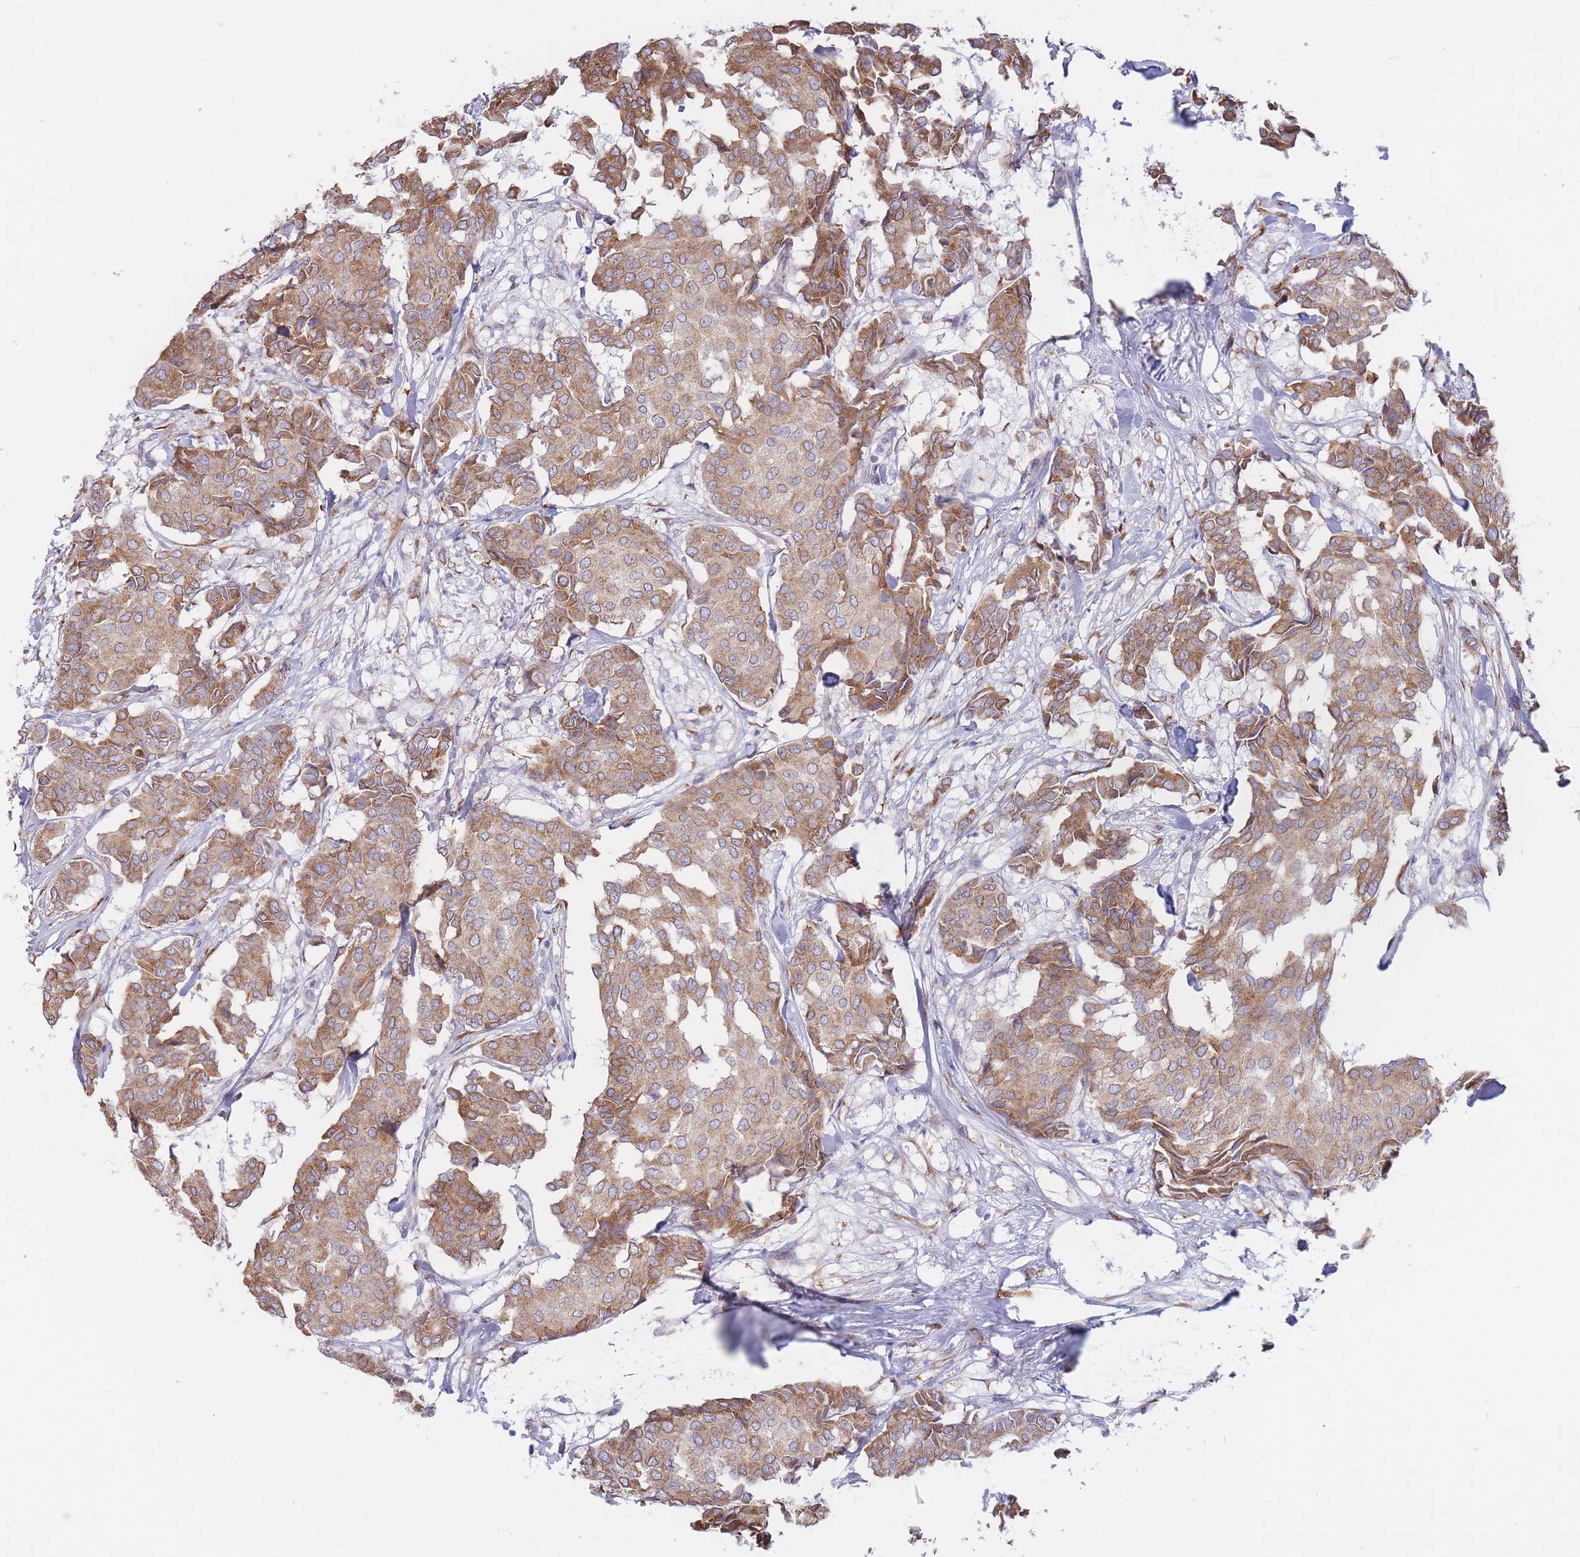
{"staining": {"intensity": "moderate", "quantity": ">75%", "location": "cytoplasmic/membranous"}, "tissue": "breast cancer", "cell_type": "Tumor cells", "image_type": "cancer", "snomed": [{"axis": "morphology", "description": "Duct carcinoma"}, {"axis": "topography", "description": "Breast"}], "caption": "High-power microscopy captured an immunohistochemistry (IHC) photomicrograph of breast invasive ductal carcinoma, revealing moderate cytoplasmic/membranous staining in approximately >75% of tumor cells.", "gene": "MRPL30", "patient": {"sex": "female", "age": 75}}